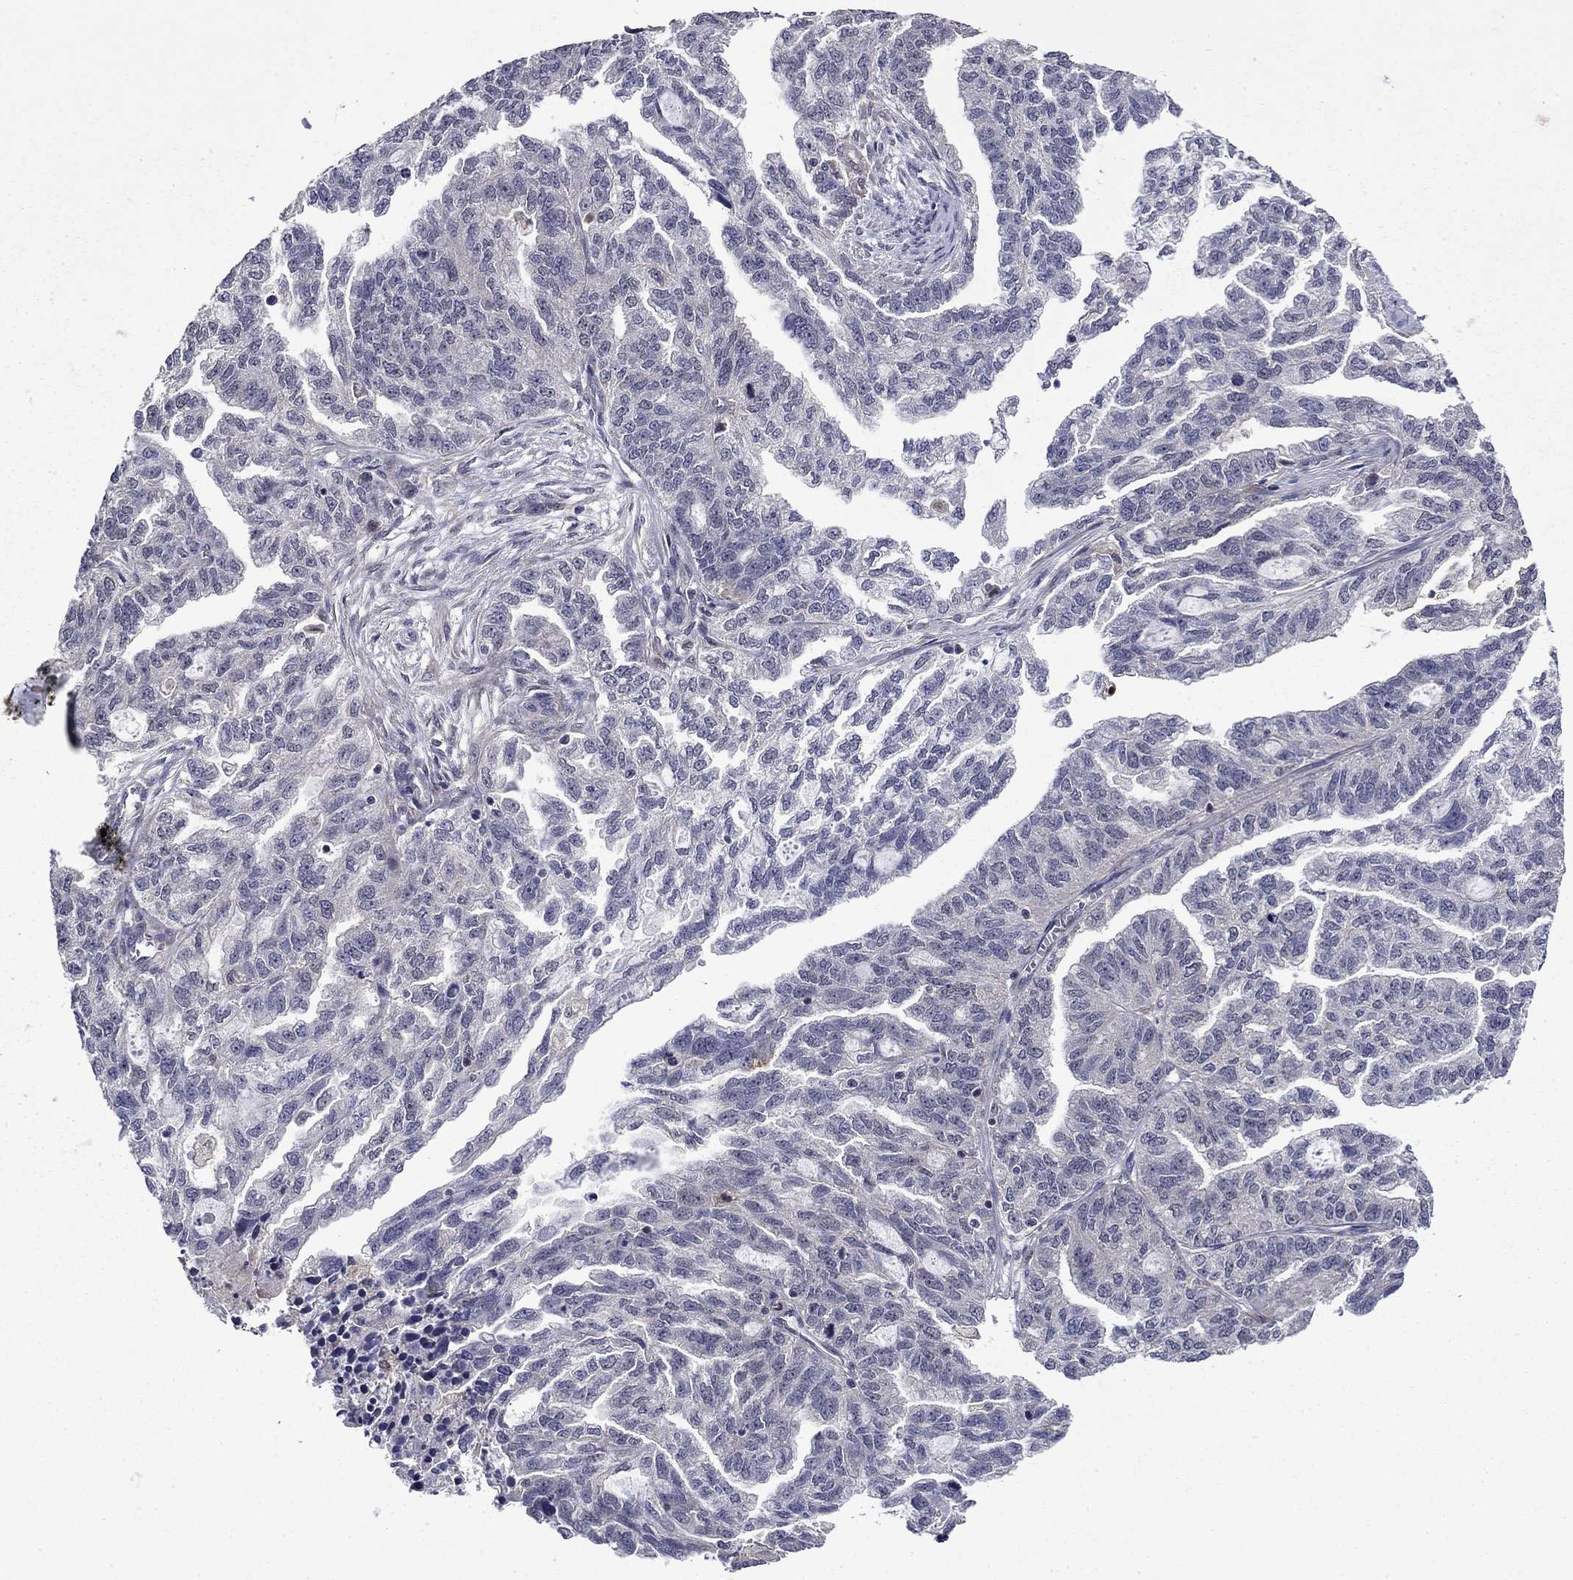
{"staining": {"intensity": "negative", "quantity": "none", "location": "none"}, "tissue": "ovarian cancer", "cell_type": "Tumor cells", "image_type": "cancer", "snomed": [{"axis": "morphology", "description": "Cystadenocarcinoma, serous, NOS"}, {"axis": "topography", "description": "Ovary"}], "caption": "The image shows no significant staining in tumor cells of ovarian cancer (serous cystadenocarcinoma).", "gene": "TPMT", "patient": {"sex": "female", "age": 51}}